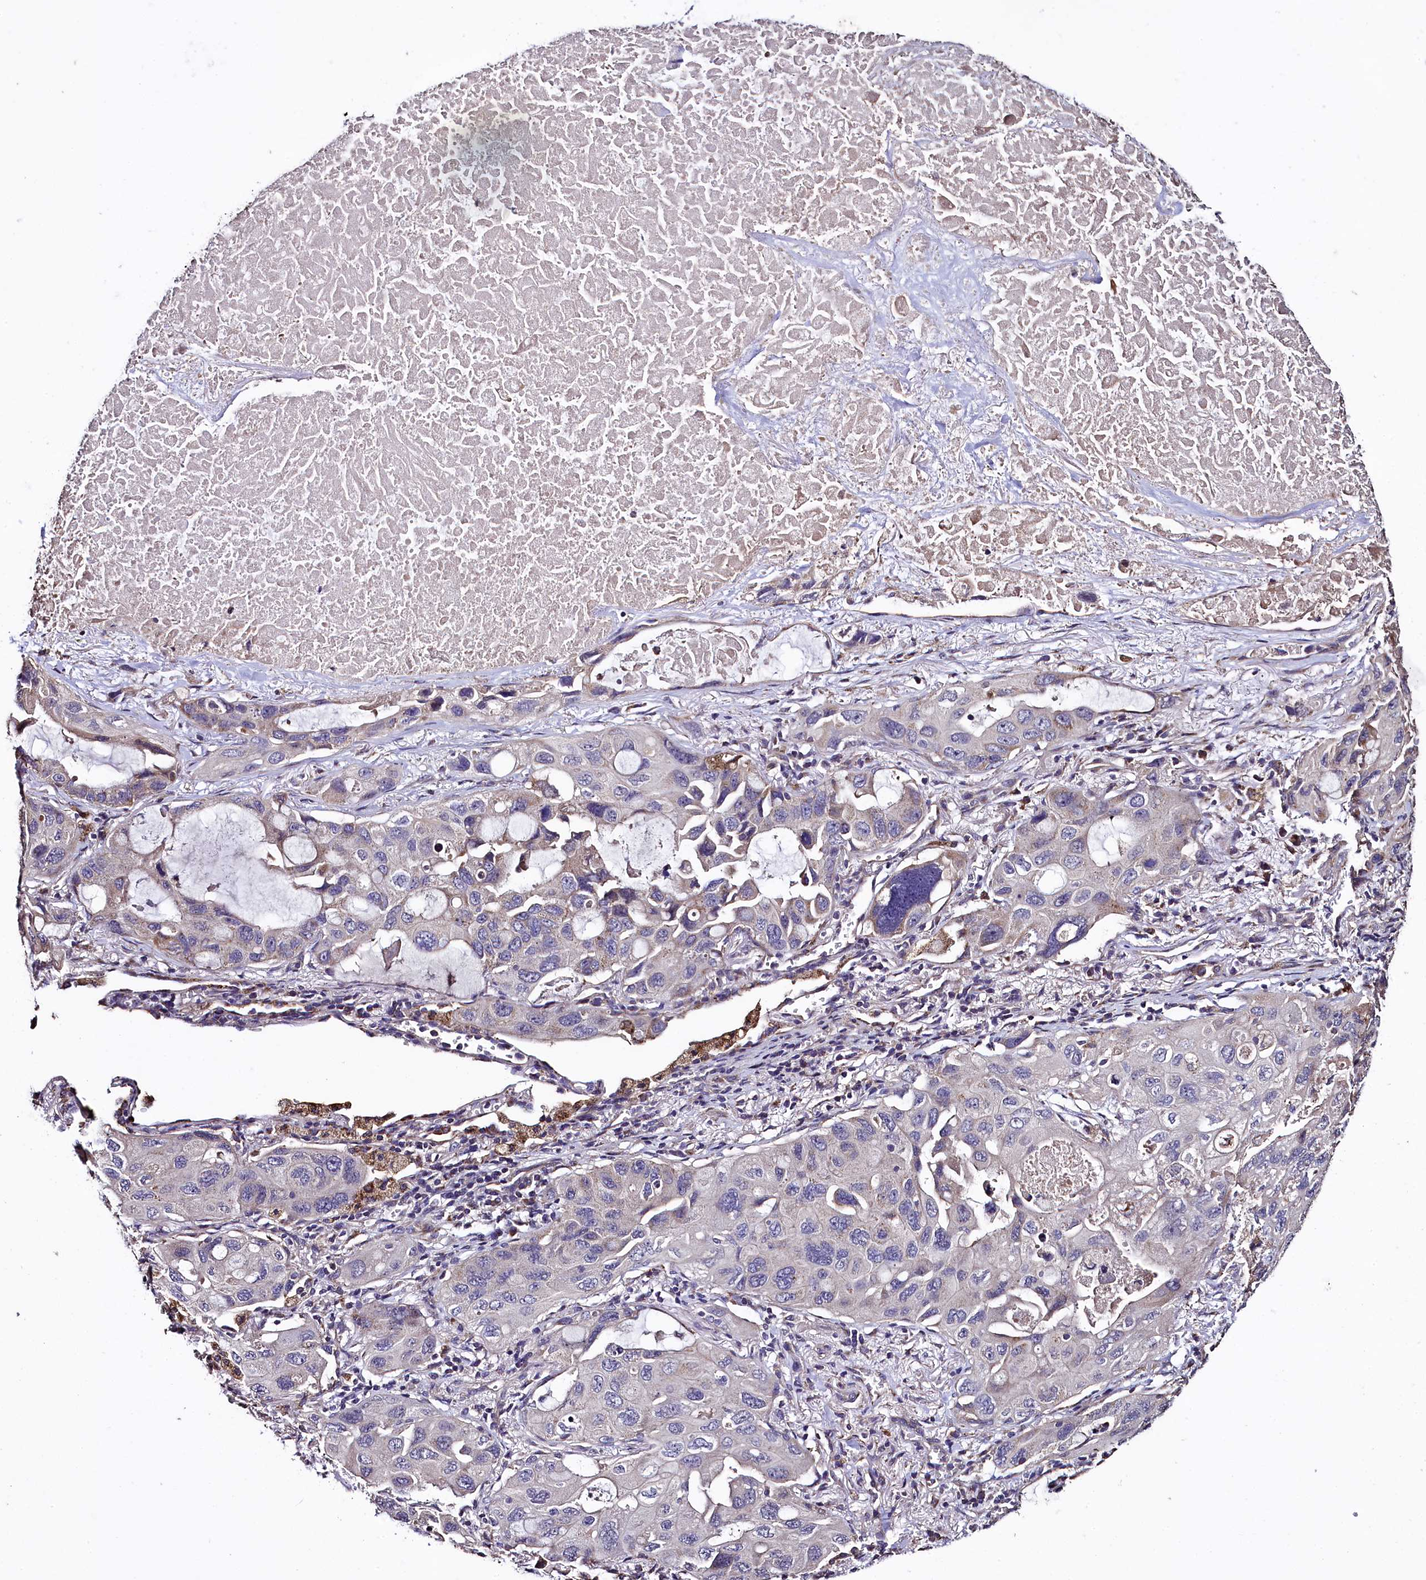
{"staining": {"intensity": "negative", "quantity": "none", "location": "none"}, "tissue": "lung cancer", "cell_type": "Tumor cells", "image_type": "cancer", "snomed": [{"axis": "morphology", "description": "Squamous cell carcinoma, NOS"}, {"axis": "topography", "description": "Lung"}], "caption": "Immunohistochemistry of lung squamous cell carcinoma reveals no expression in tumor cells.", "gene": "COQ9", "patient": {"sex": "female", "age": 73}}